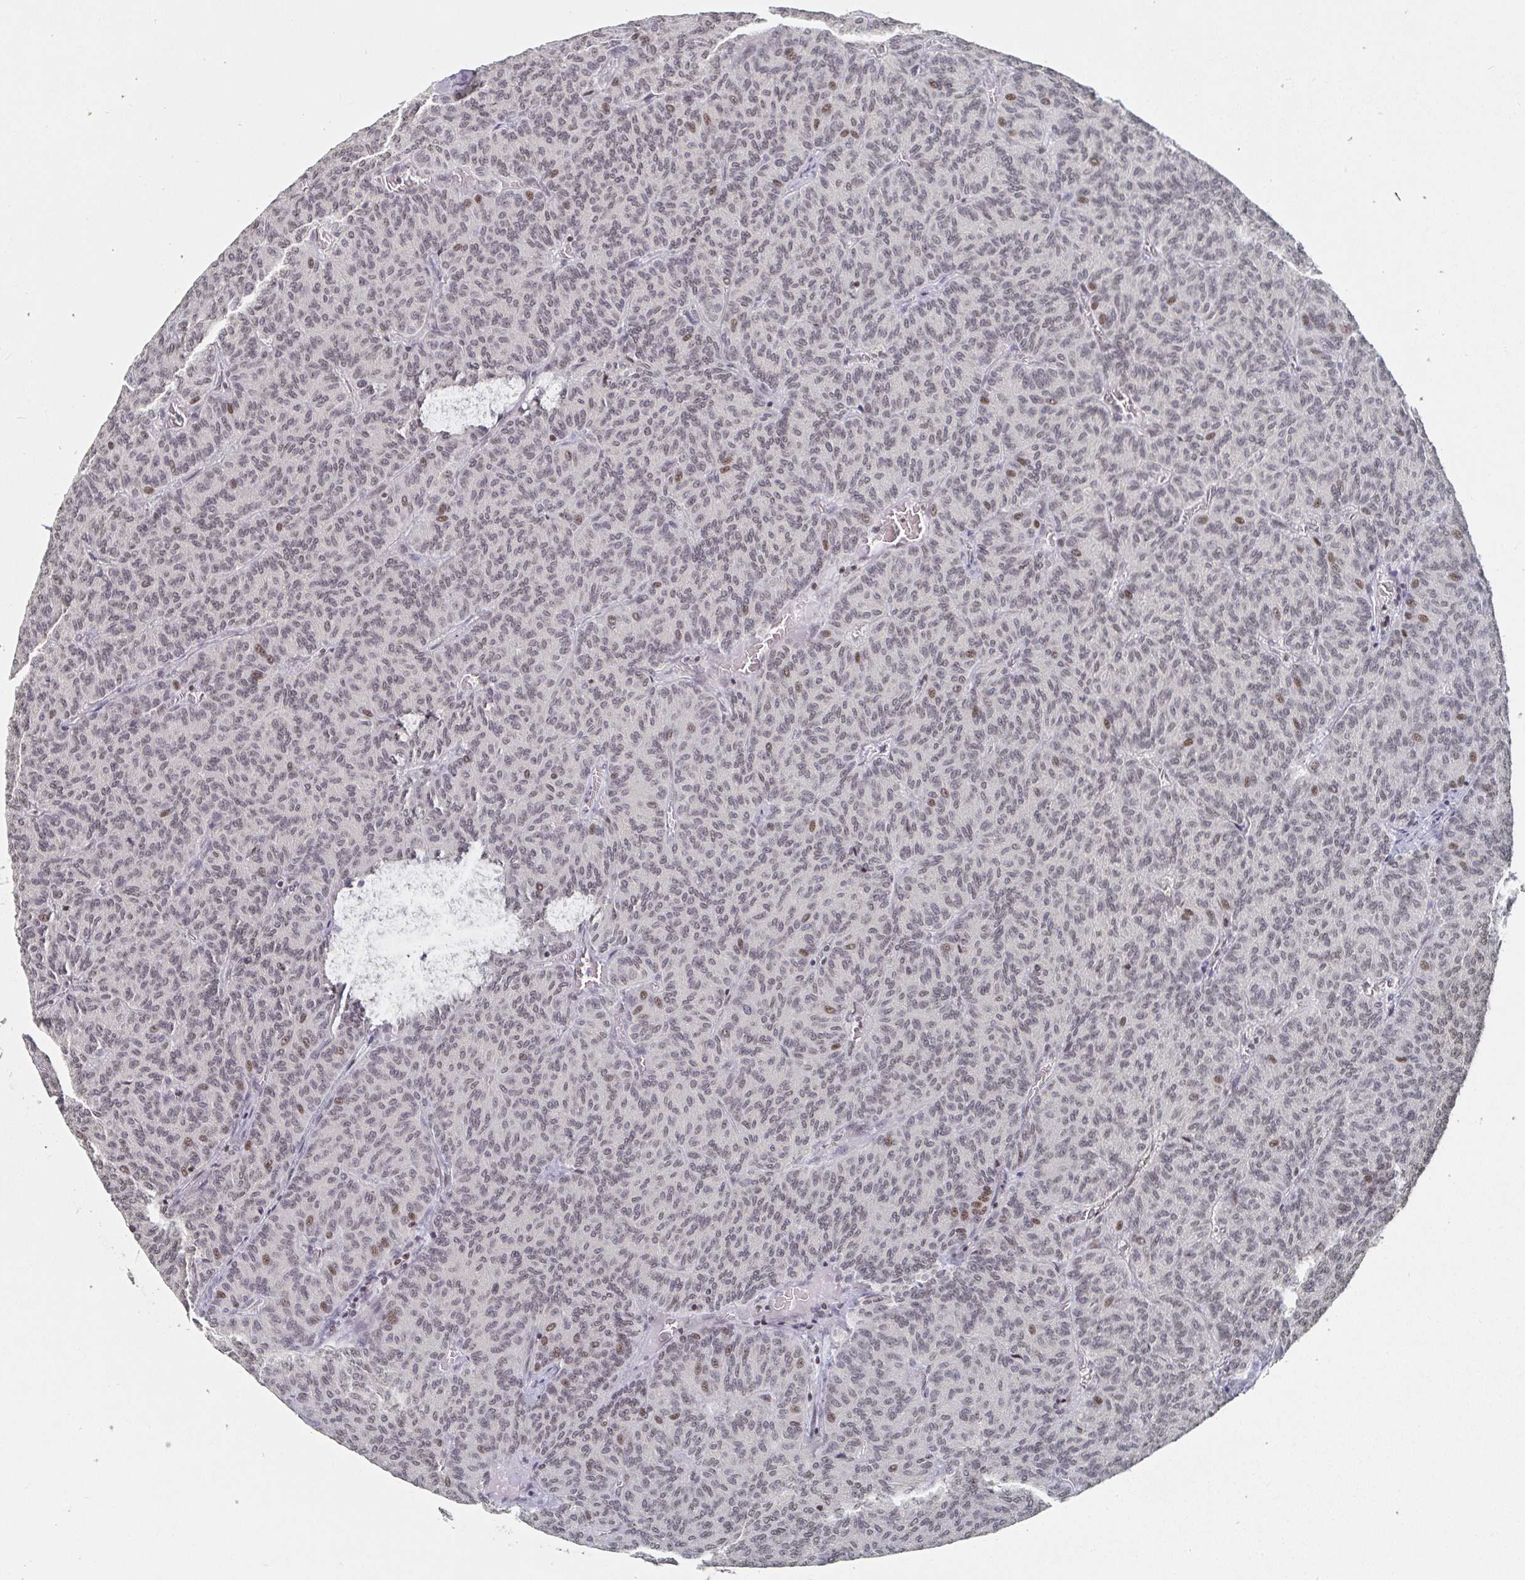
{"staining": {"intensity": "weak", "quantity": "<25%", "location": "nuclear"}, "tissue": "carcinoid", "cell_type": "Tumor cells", "image_type": "cancer", "snomed": [{"axis": "morphology", "description": "Carcinoid, malignant, NOS"}, {"axis": "topography", "description": "Lung"}], "caption": "Immunohistochemistry (IHC) of human carcinoid exhibits no expression in tumor cells.", "gene": "NME9", "patient": {"sex": "male", "age": 61}}